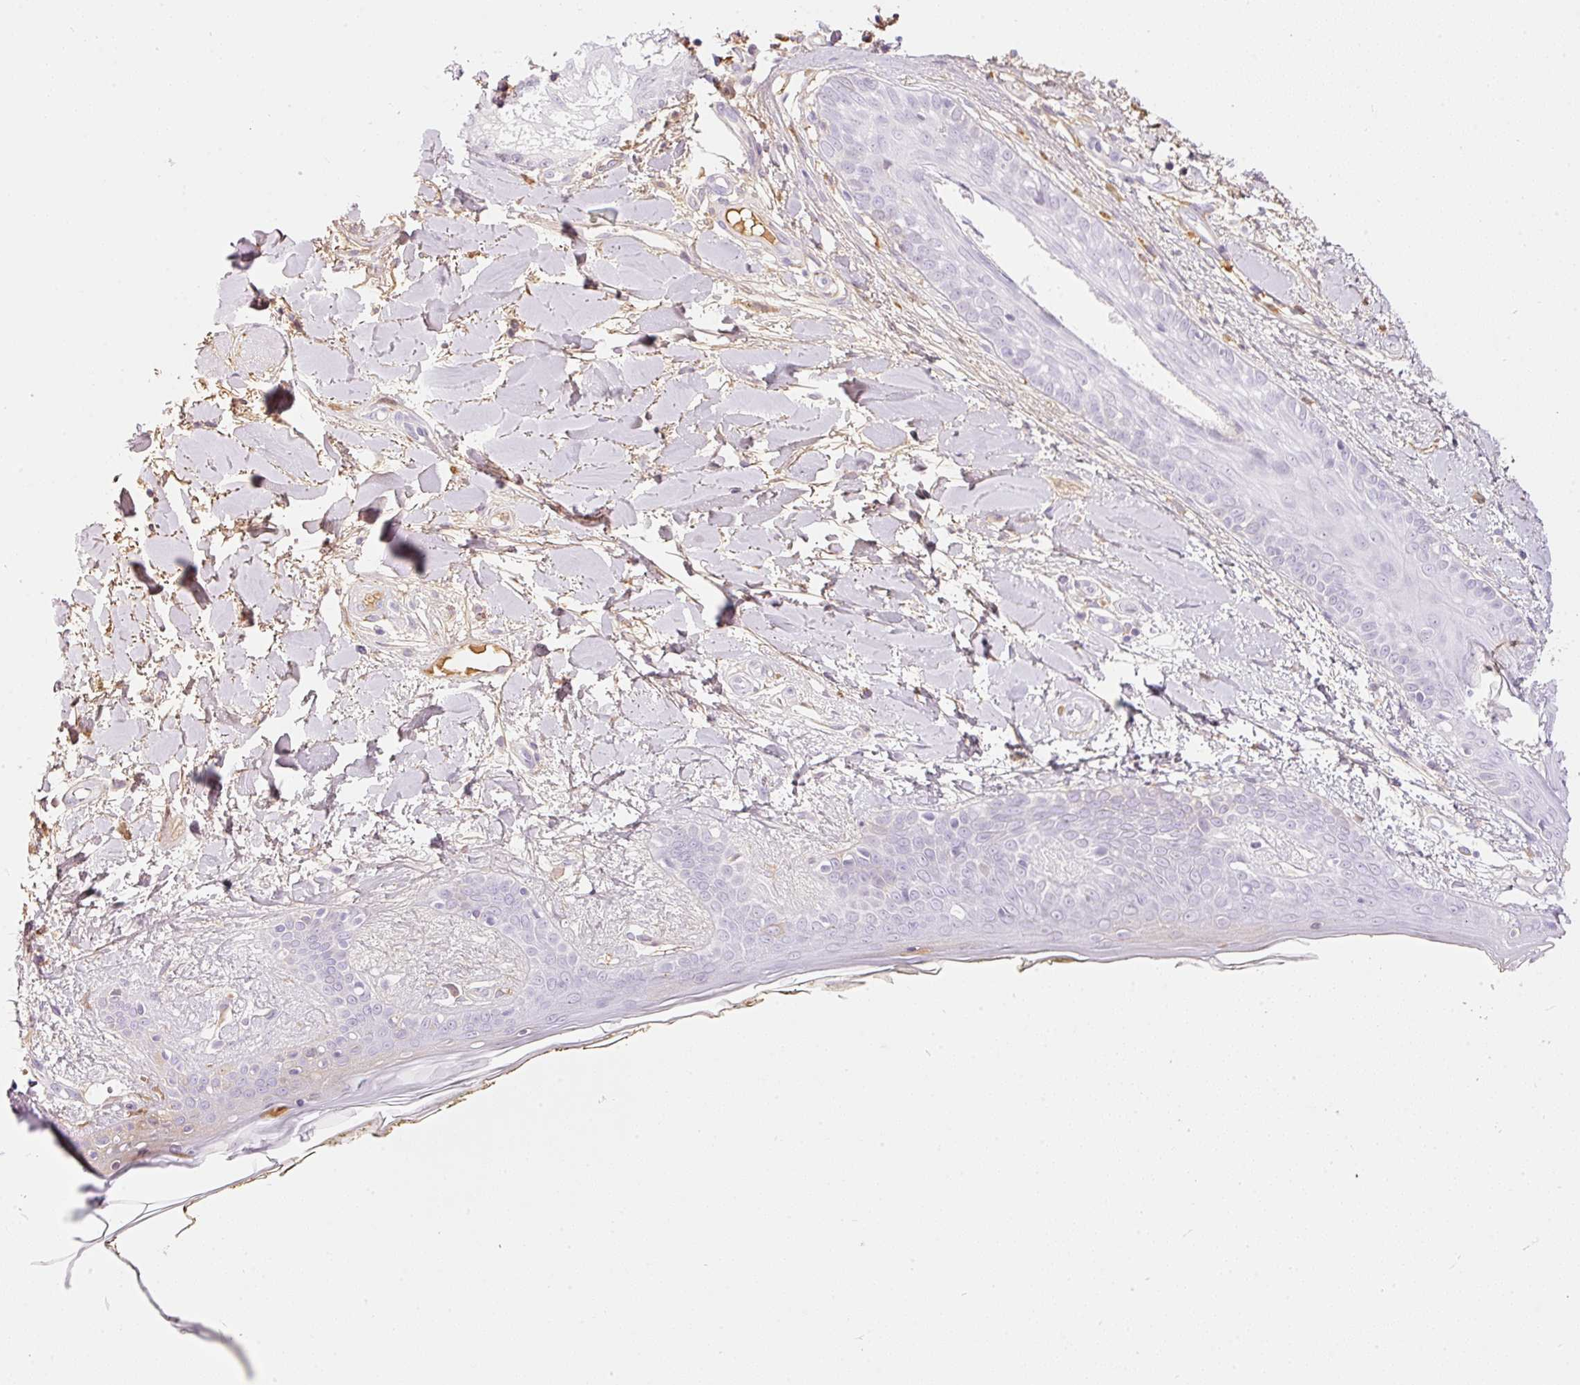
{"staining": {"intensity": "negative", "quantity": "none", "location": "none"}, "tissue": "skin", "cell_type": "Fibroblasts", "image_type": "normal", "snomed": [{"axis": "morphology", "description": "Normal tissue, NOS"}, {"axis": "topography", "description": "Skin"}], "caption": "An IHC image of normal skin is shown. There is no staining in fibroblasts of skin.", "gene": "PRPF38B", "patient": {"sex": "female", "age": 34}}